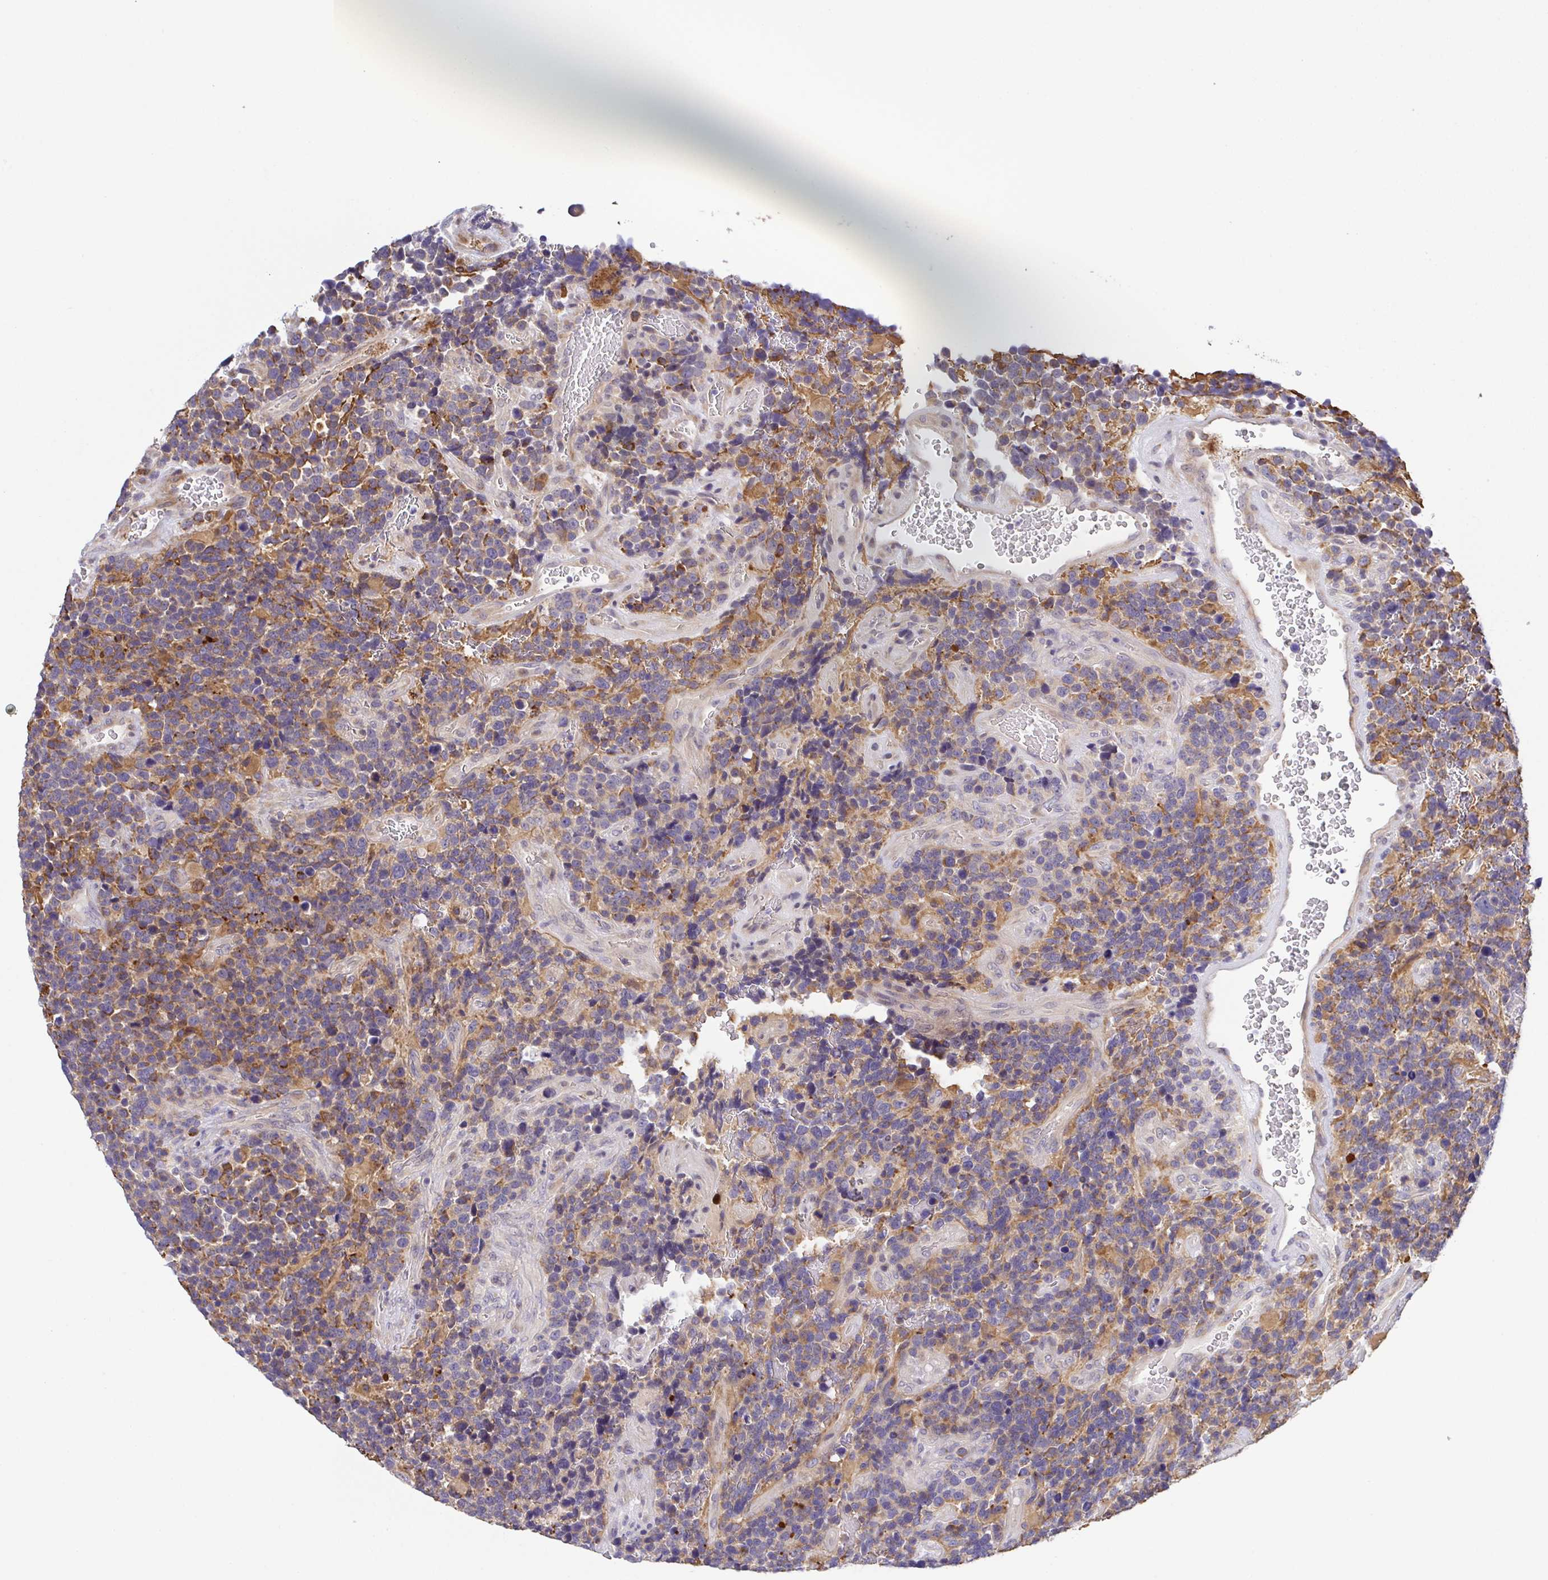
{"staining": {"intensity": "moderate", "quantity": "25%-75%", "location": "cytoplasmic/membranous"}, "tissue": "glioma", "cell_type": "Tumor cells", "image_type": "cancer", "snomed": [{"axis": "morphology", "description": "Glioma, malignant, High grade"}, {"axis": "topography", "description": "Brain"}], "caption": "DAB immunohistochemical staining of human high-grade glioma (malignant) reveals moderate cytoplasmic/membranous protein positivity in about 25%-75% of tumor cells.", "gene": "BCL2L1", "patient": {"sex": "male", "age": 33}}